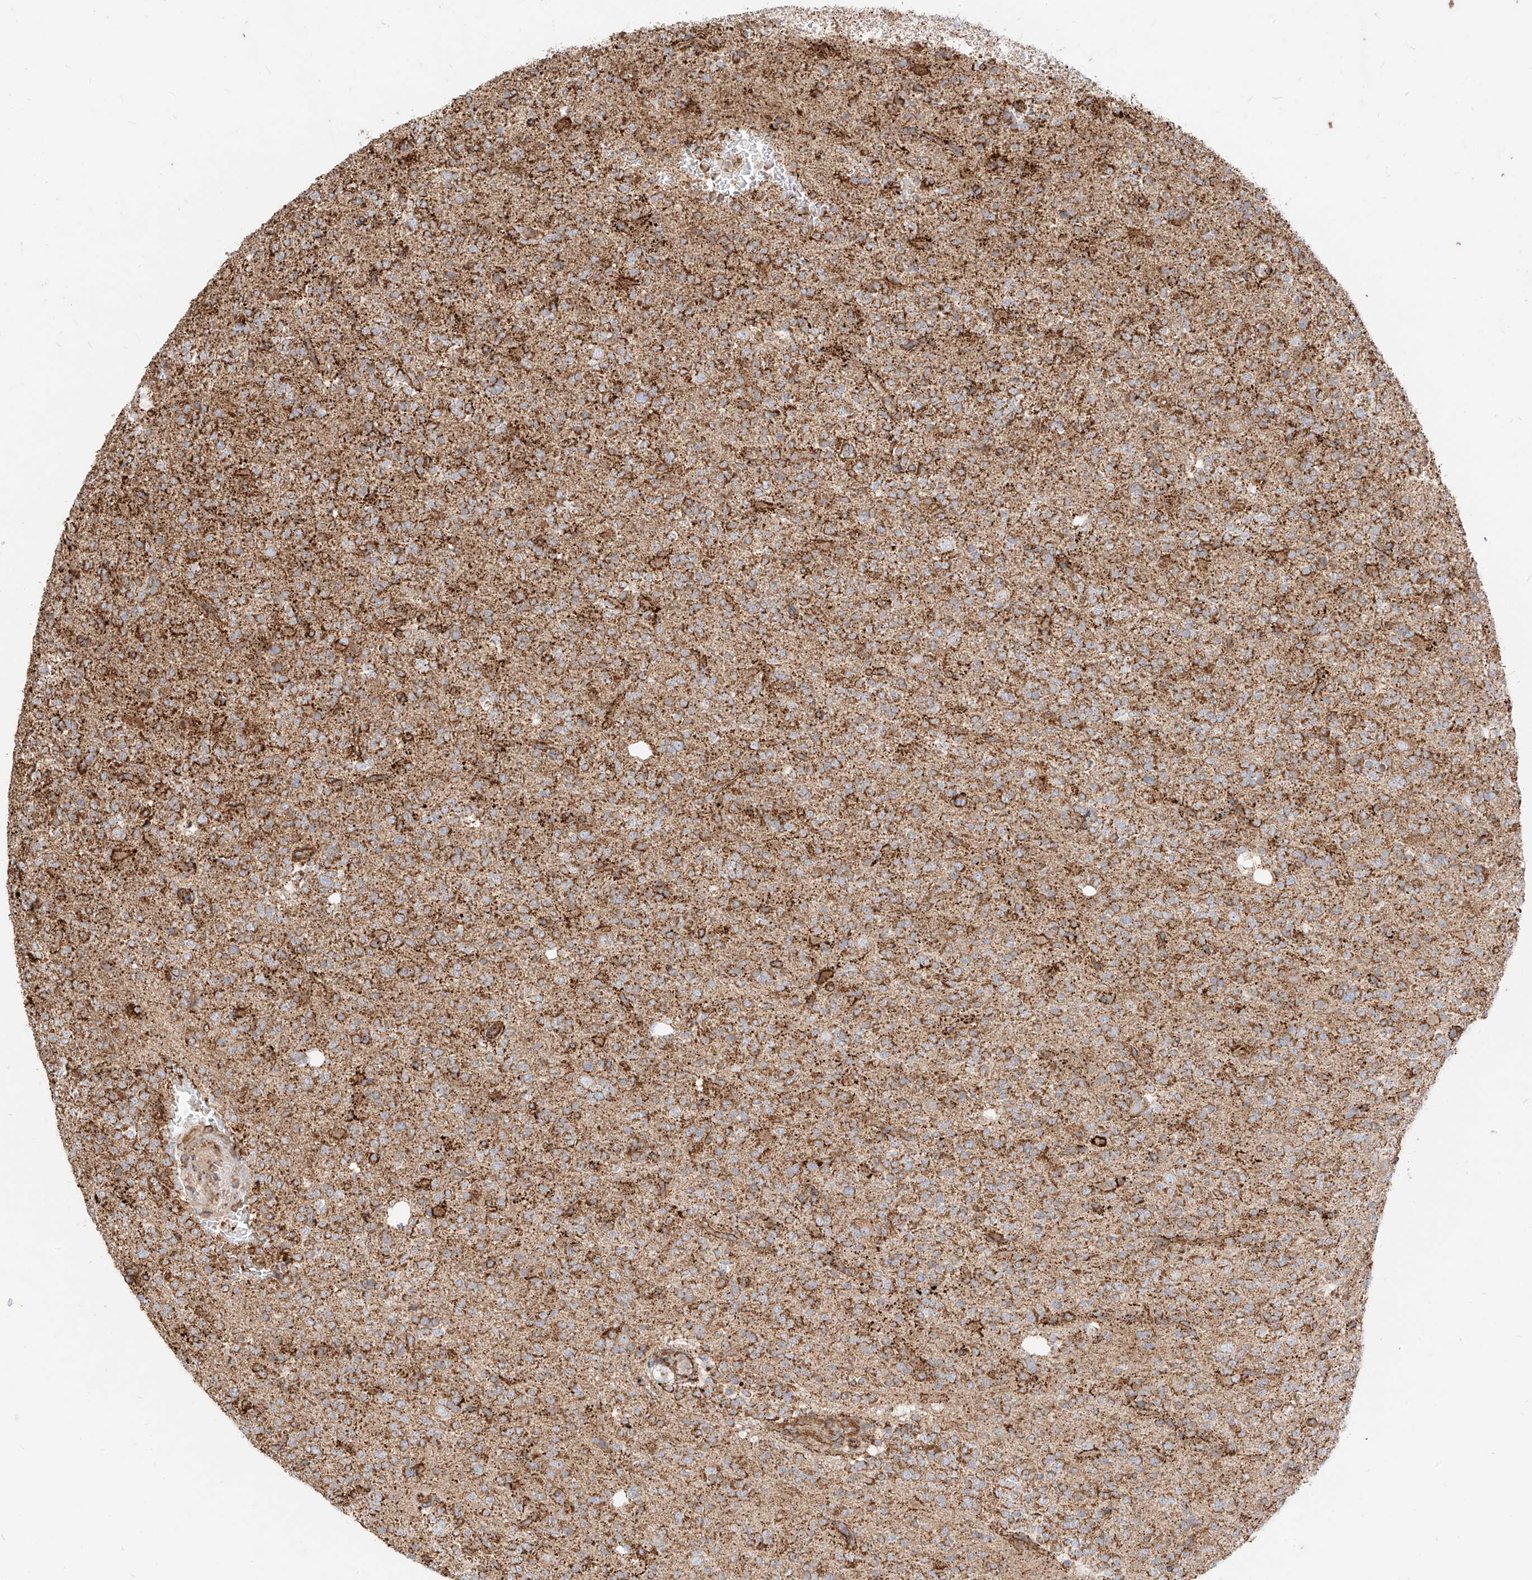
{"staining": {"intensity": "strong", "quantity": "25%-75%", "location": "cytoplasmic/membranous"}, "tissue": "glioma", "cell_type": "Tumor cells", "image_type": "cancer", "snomed": [{"axis": "morphology", "description": "Glioma, malignant, High grade"}, {"axis": "topography", "description": "Brain"}], "caption": "Tumor cells exhibit high levels of strong cytoplasmic/membranous staining in about 25%-75% of cells in human malignant glioma (high-grade).", "gene": "PLCL1", "patient": {"sex": "female", "age": 62}}